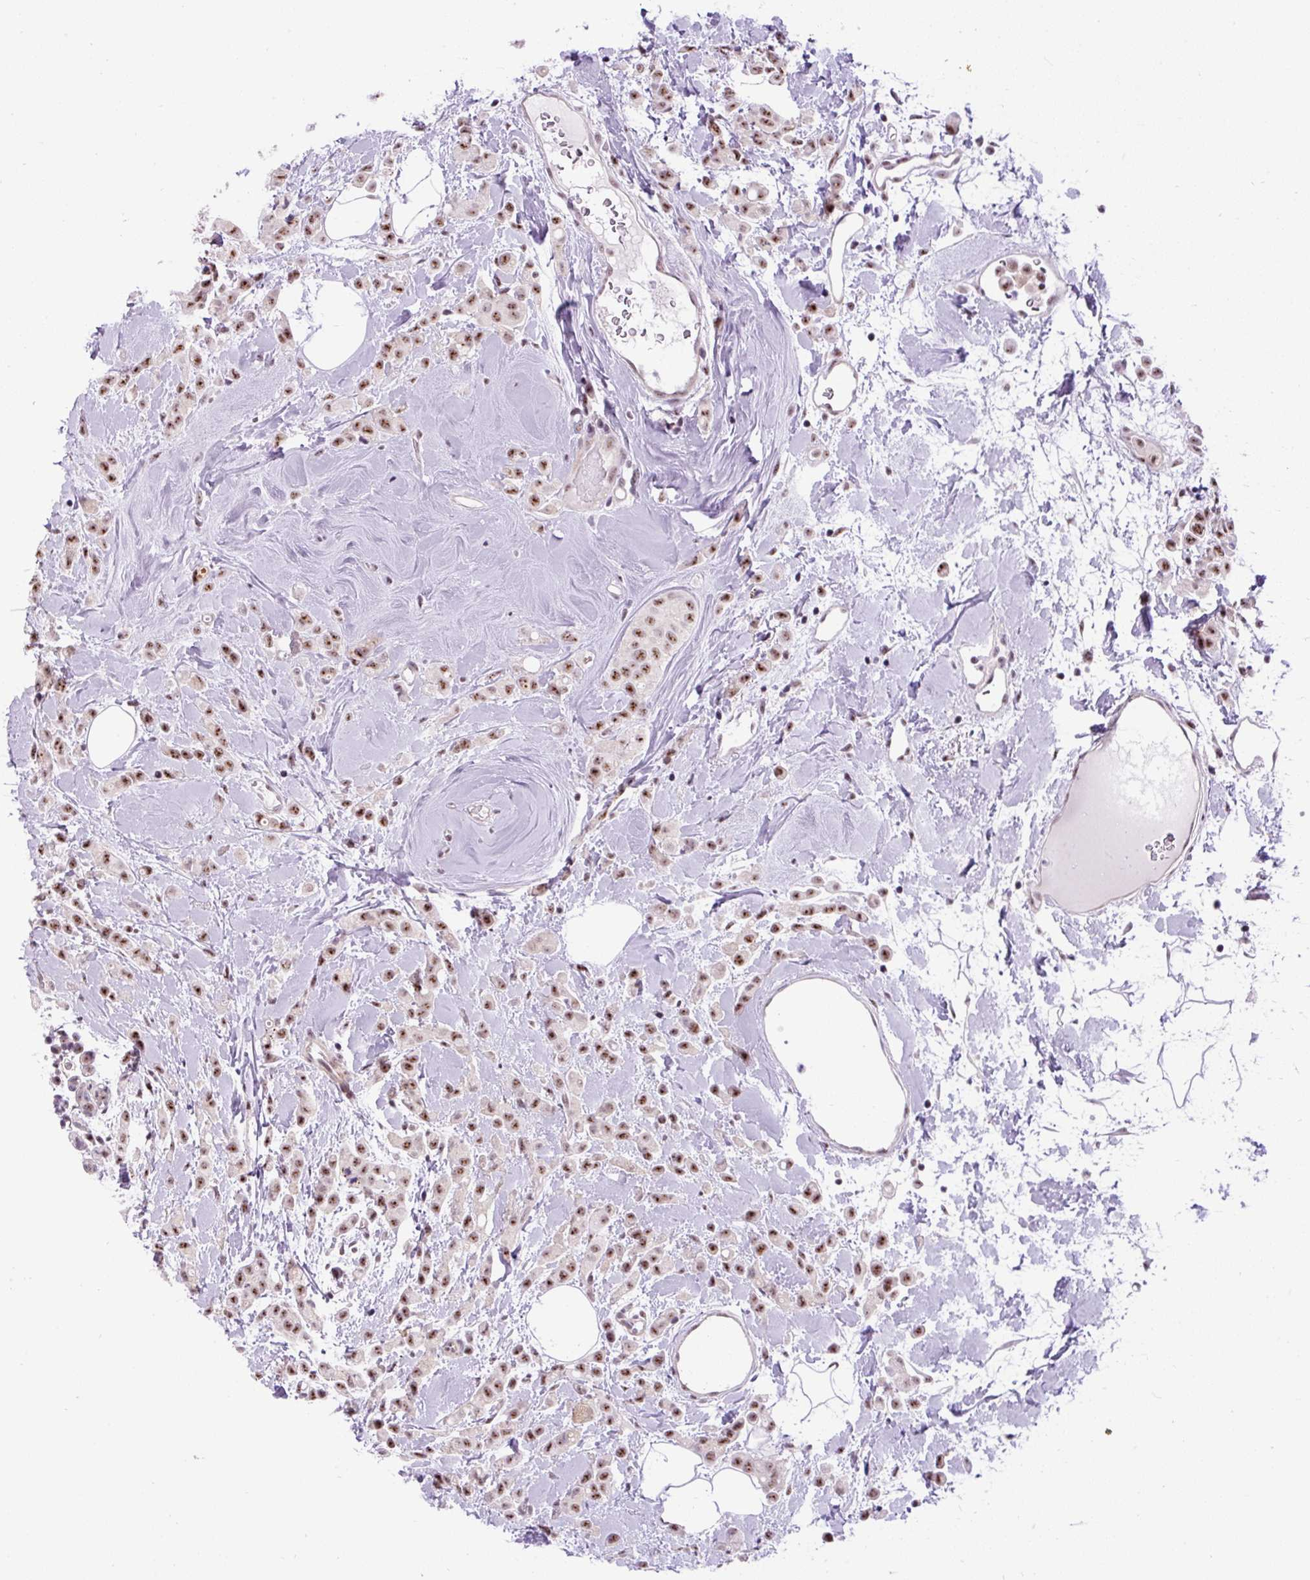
{"staining": {"intensity": "moderate", "quantity": ">75%", "location": "nuclear"}, "tissue": "breast cancer", "cell_type": "Tumor cells", "image_type": "cancer", "snomed": [{"axis": "morphology", "description": "Lobular carcinoma"}, {"axis": "topography", "description": "Breast"}], "caption": "Tumor cells exhibit medium levels of moderate nuclear expression in about >75% of cells in human breast cancer (lobular carcinoma).", "gene": "SMC5", "patient": {"sex": "female", "age": 68}}